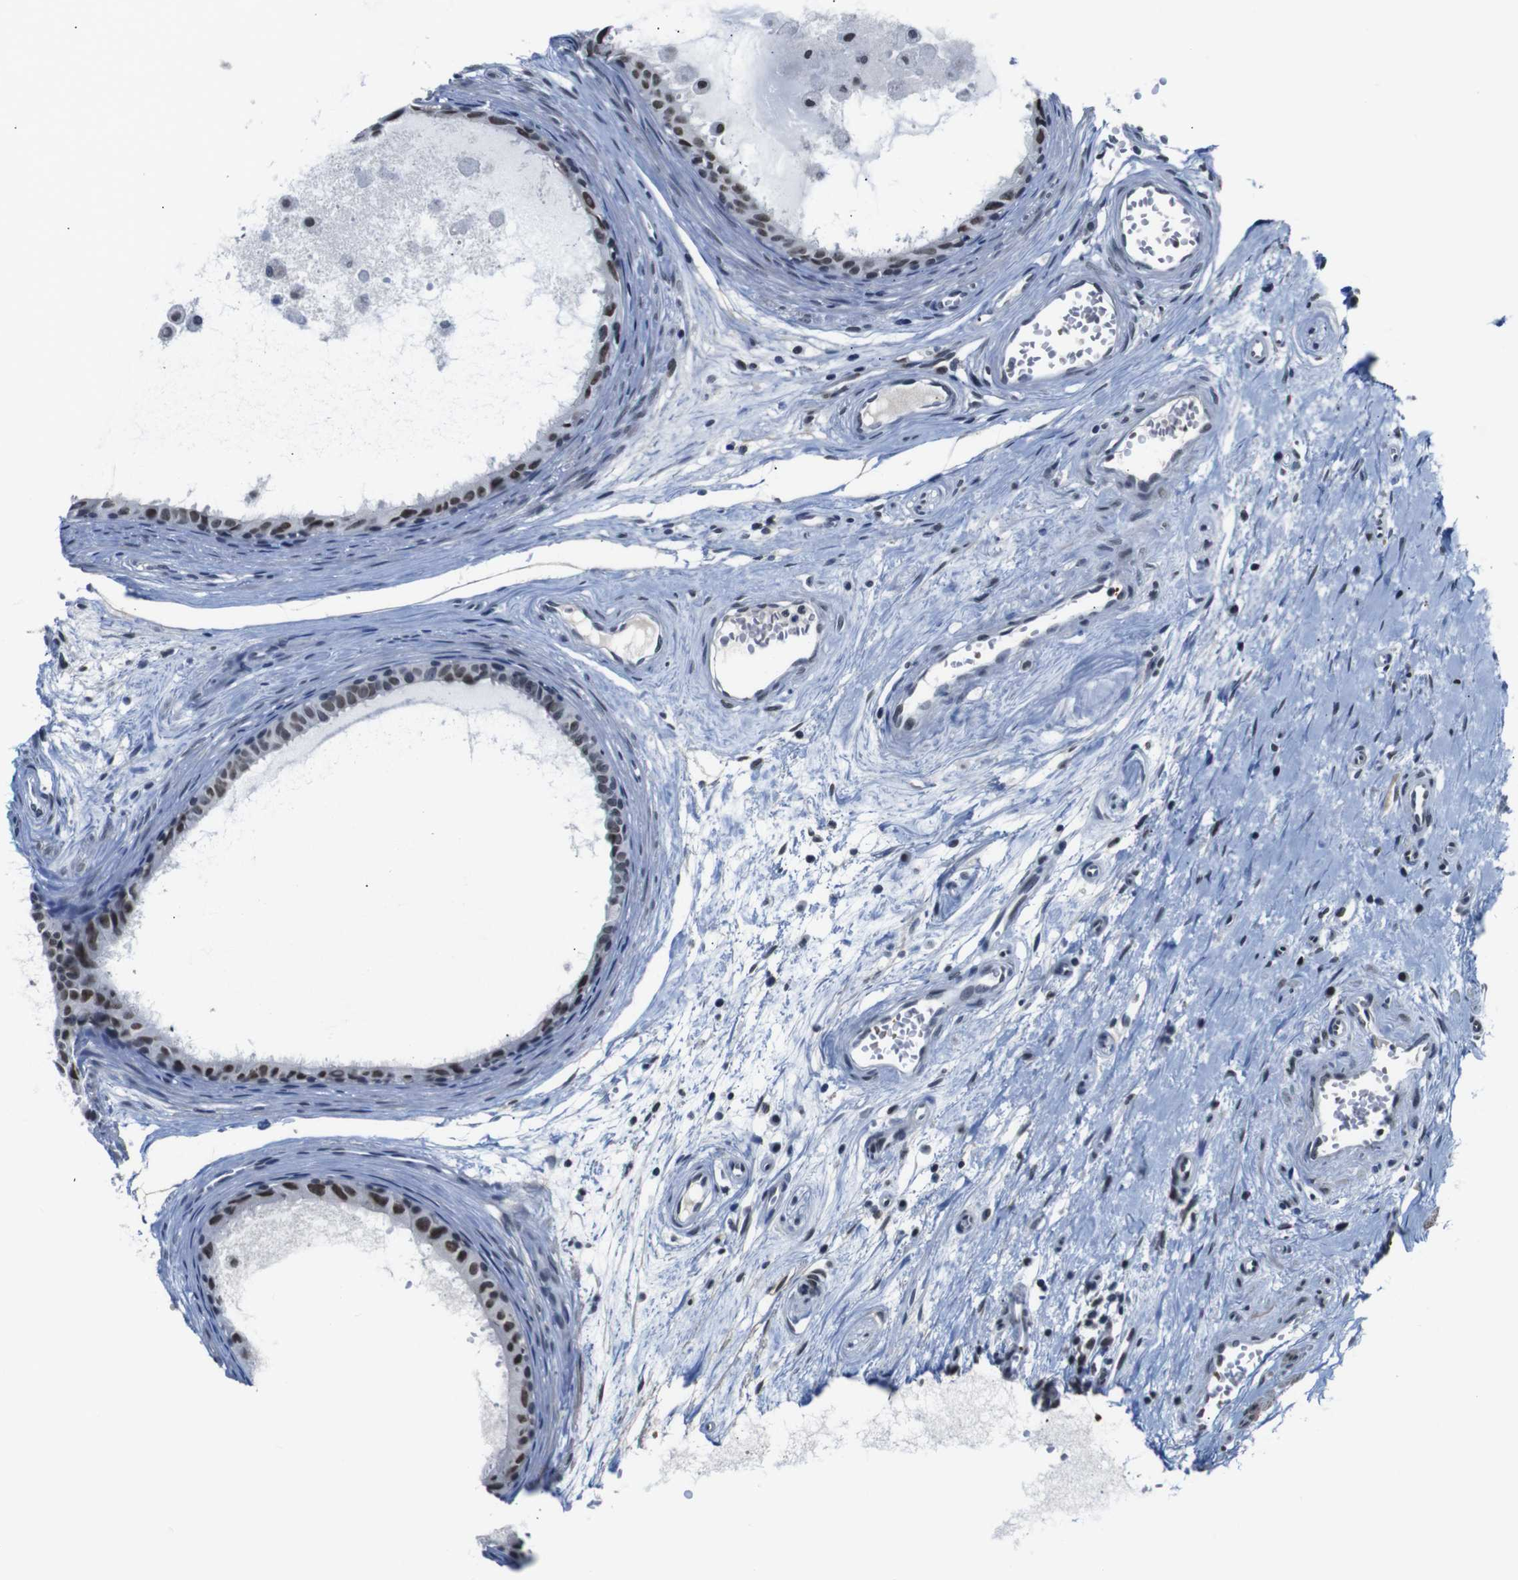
{"staining": {"intensity": "moderate", "quantity": ">75%", "location": "nuclear"}, "tissue": "epididymis", "cell_type": "Glandular cells", "image_type": "normal", "snomed": [{"axis": "morphology", "description": "Normal tissue, NOS"}, {"axis": "morphology", "description": "Inflammation, NOS"}, {"axis": "topography", "description": "Epididymis"}], "caption": "Protein expression analysis of benign epididymis demonstrates moderate nuclear positivity in approximately >75% of glandular cells.", "gene": "ILDR2", "patient": {"sex": "male", "age": 85}}